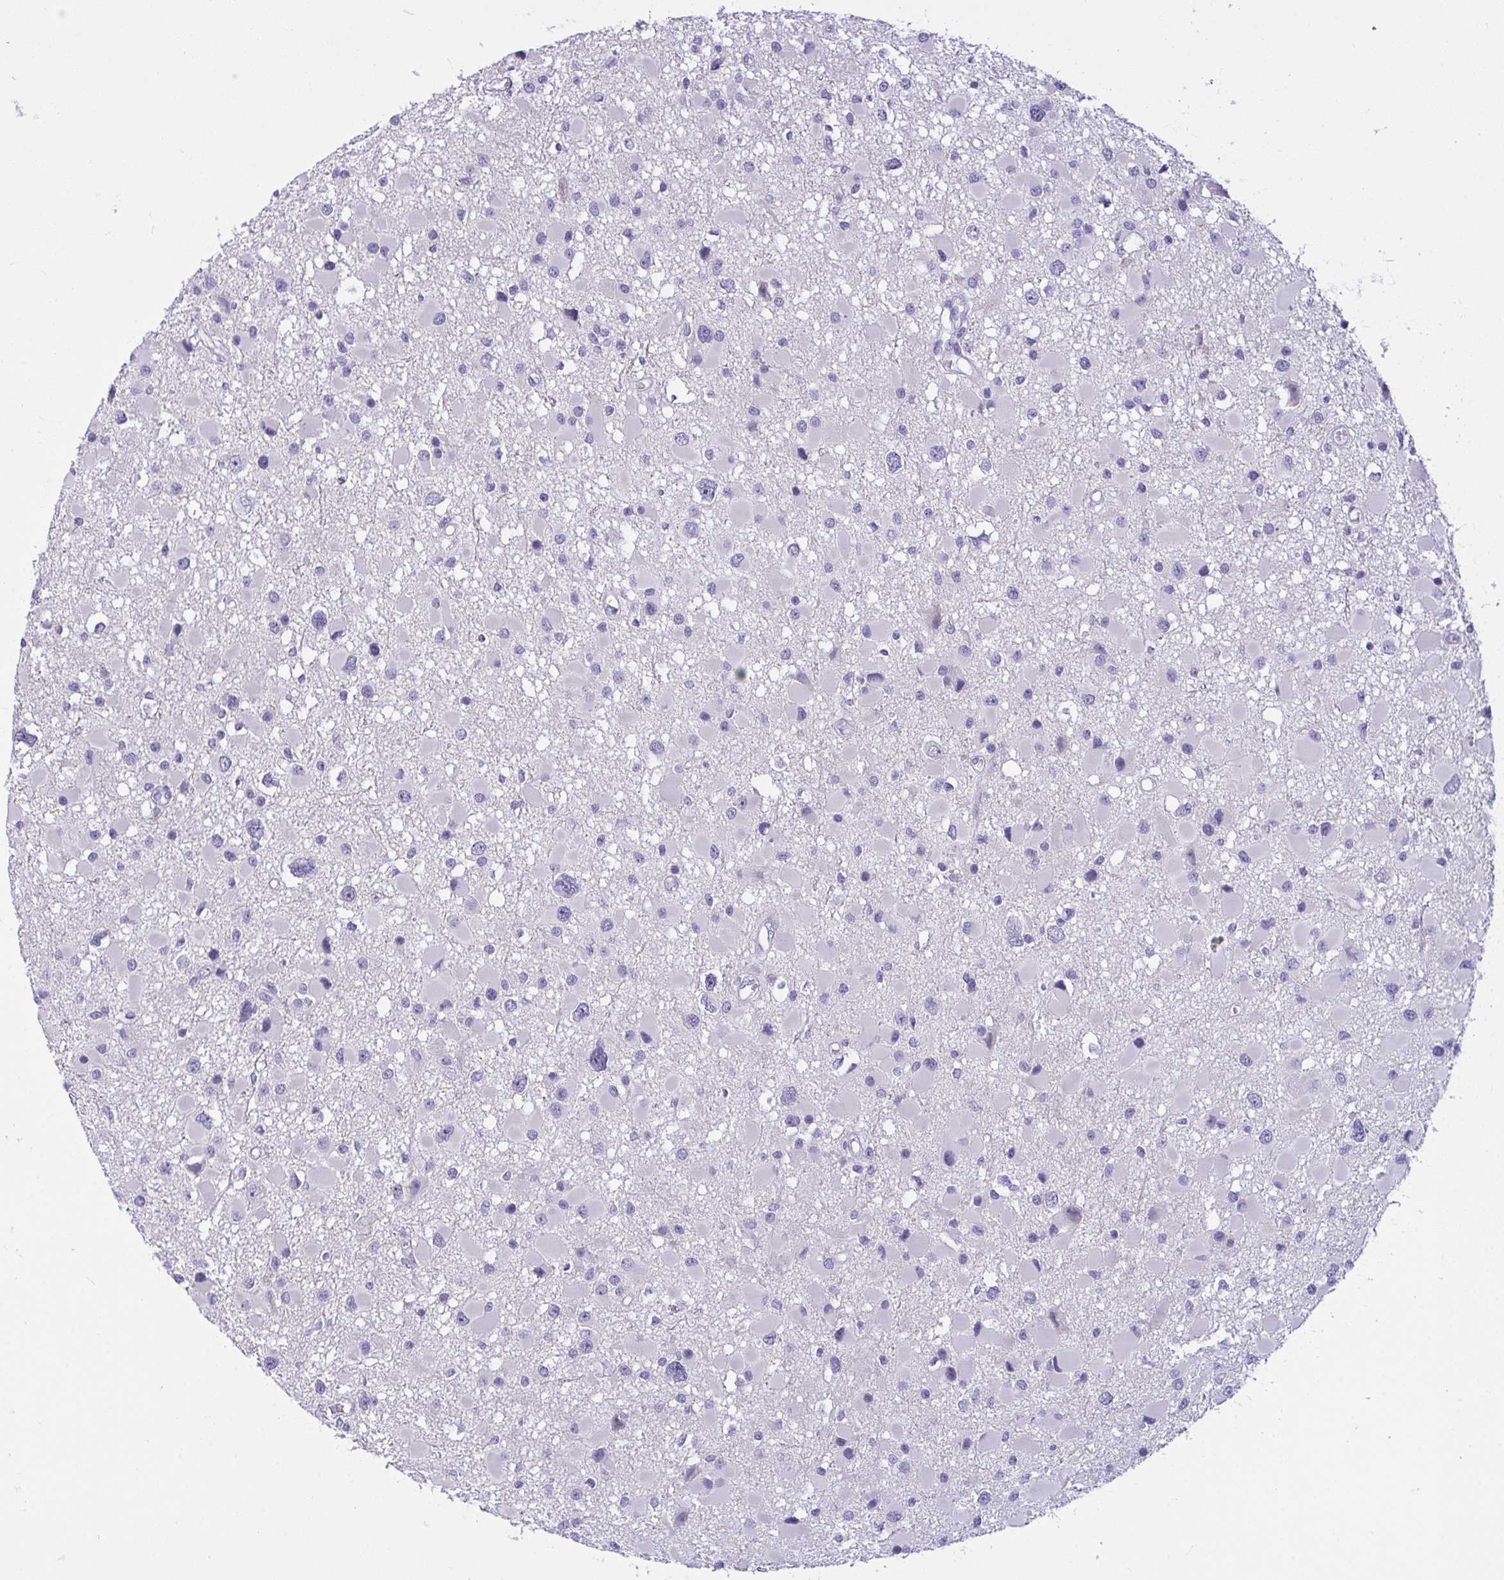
{"staining": {"intensity": "negative", "quantity": "none", "location": "none"}, "tissue": "glioma", "cell_type": "Tumor cells", "image_type": "cancer", "snomed": [{"axis": "morphology", "description": "Glioma, malignant, High grade"}, {"axis": "topography", "description": "Brain"}], "caption": "Tumor cells are negative for protein expression in human glioma. (Brightfield microscopy of DAB (3,3'-diaminobenzidine) immunohistochemistry (IHC) at high magnification).", "gene": "SEMA6B", "patient": {"sex": "male", "age": 54}}